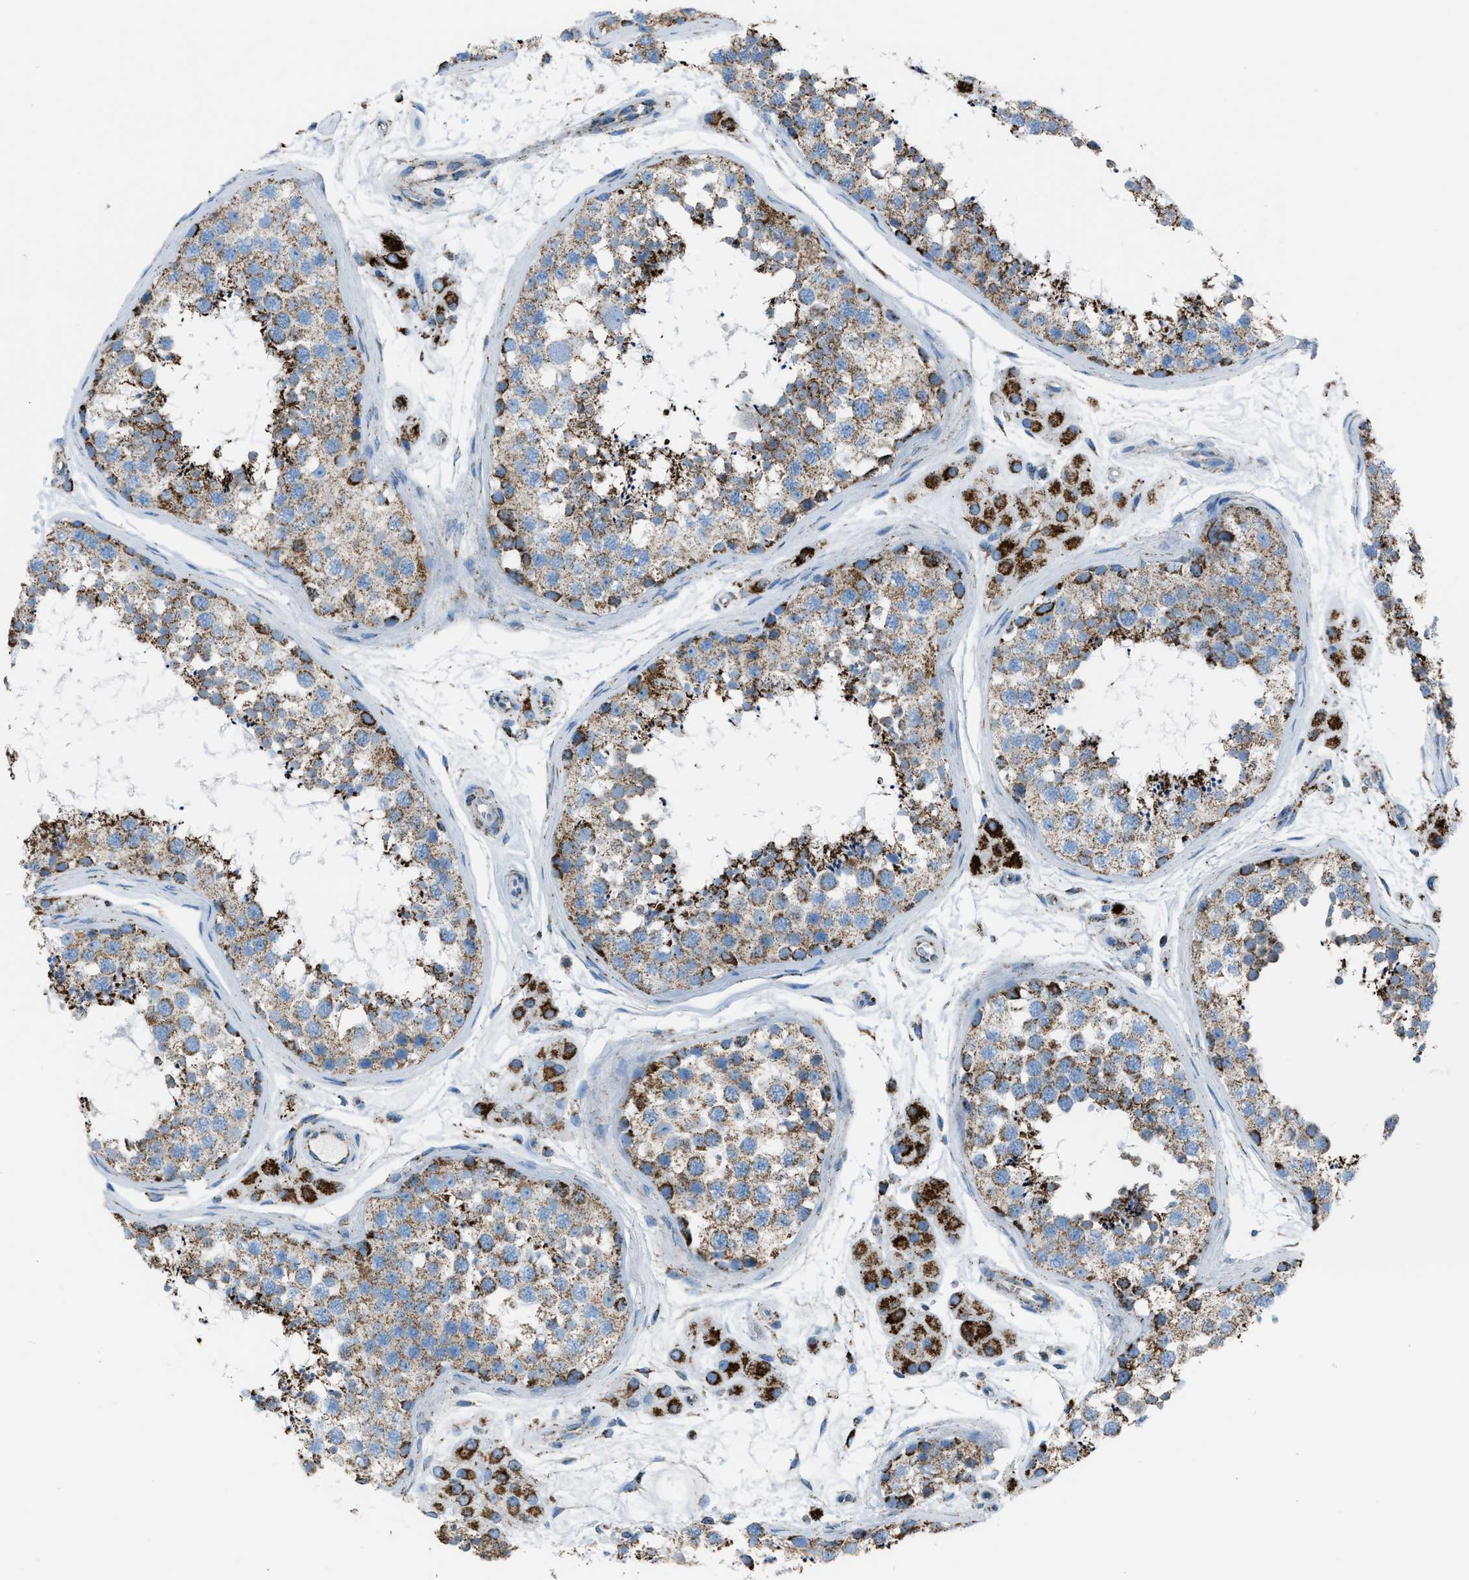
{"staining": {"intensity": "moderate", "quantity": ">75%", "location": "cytoplasmic/membranous"}, "tissue": "testis", "cell_type": "Cells in seminiferous ducts", "image_type": "normal", "snomed": [{"axis": "morphology", "description": "Normal tissue, NOS"}, {"axis": "topography", "description": "Testis"}], "caption": "This image displays immunohistochemistry (IHC) staining of benign testis, with medium moderate cytoplasmic/membranous positivity in about >75% of cells in seminiferous ducts.", "gene": "MDH2", "patient": {"sex": "male", "age": 56}}